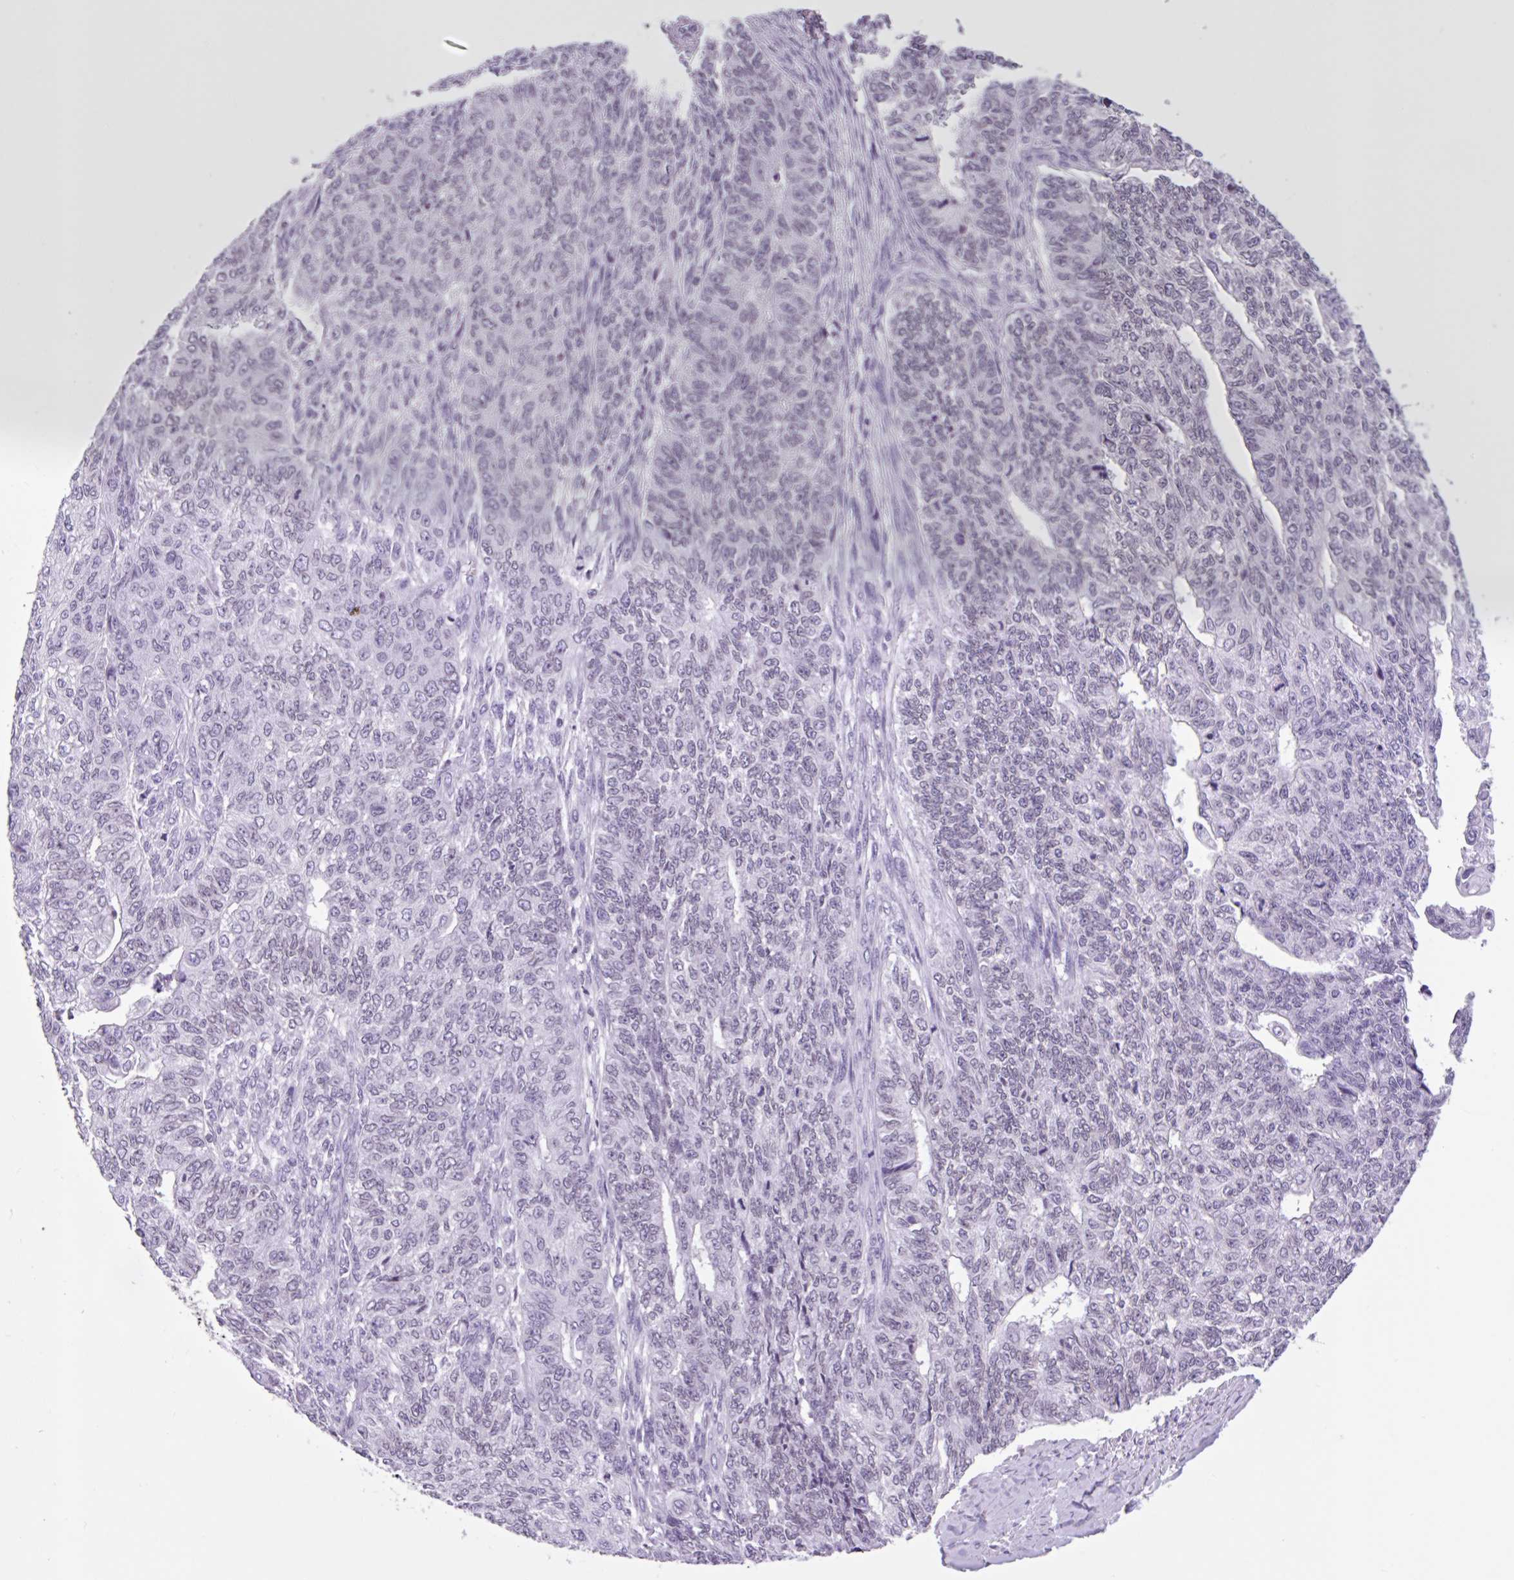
{"staining": {"intensity": "negative", "quantity": "none", "location": "none"}, "tissue": "endometrial cancer", "cell_type": "Tumor cells", "image_type": "cancer", "snomed": [{"axis": "morphology", "description": "Adenocarcinoma, NOS"}, {"axis": "topography", "description": "Endometrium"}], "caption": "There is no significant positivity in tumor cells of endometrial cancer. (DAB (3,3'-diaminobenzidine) immunohistochemistry visualized using brightfield microscopy, high magnification).", "gene": "VPREB1", "patient": {"sex": "female", "age": 32}}